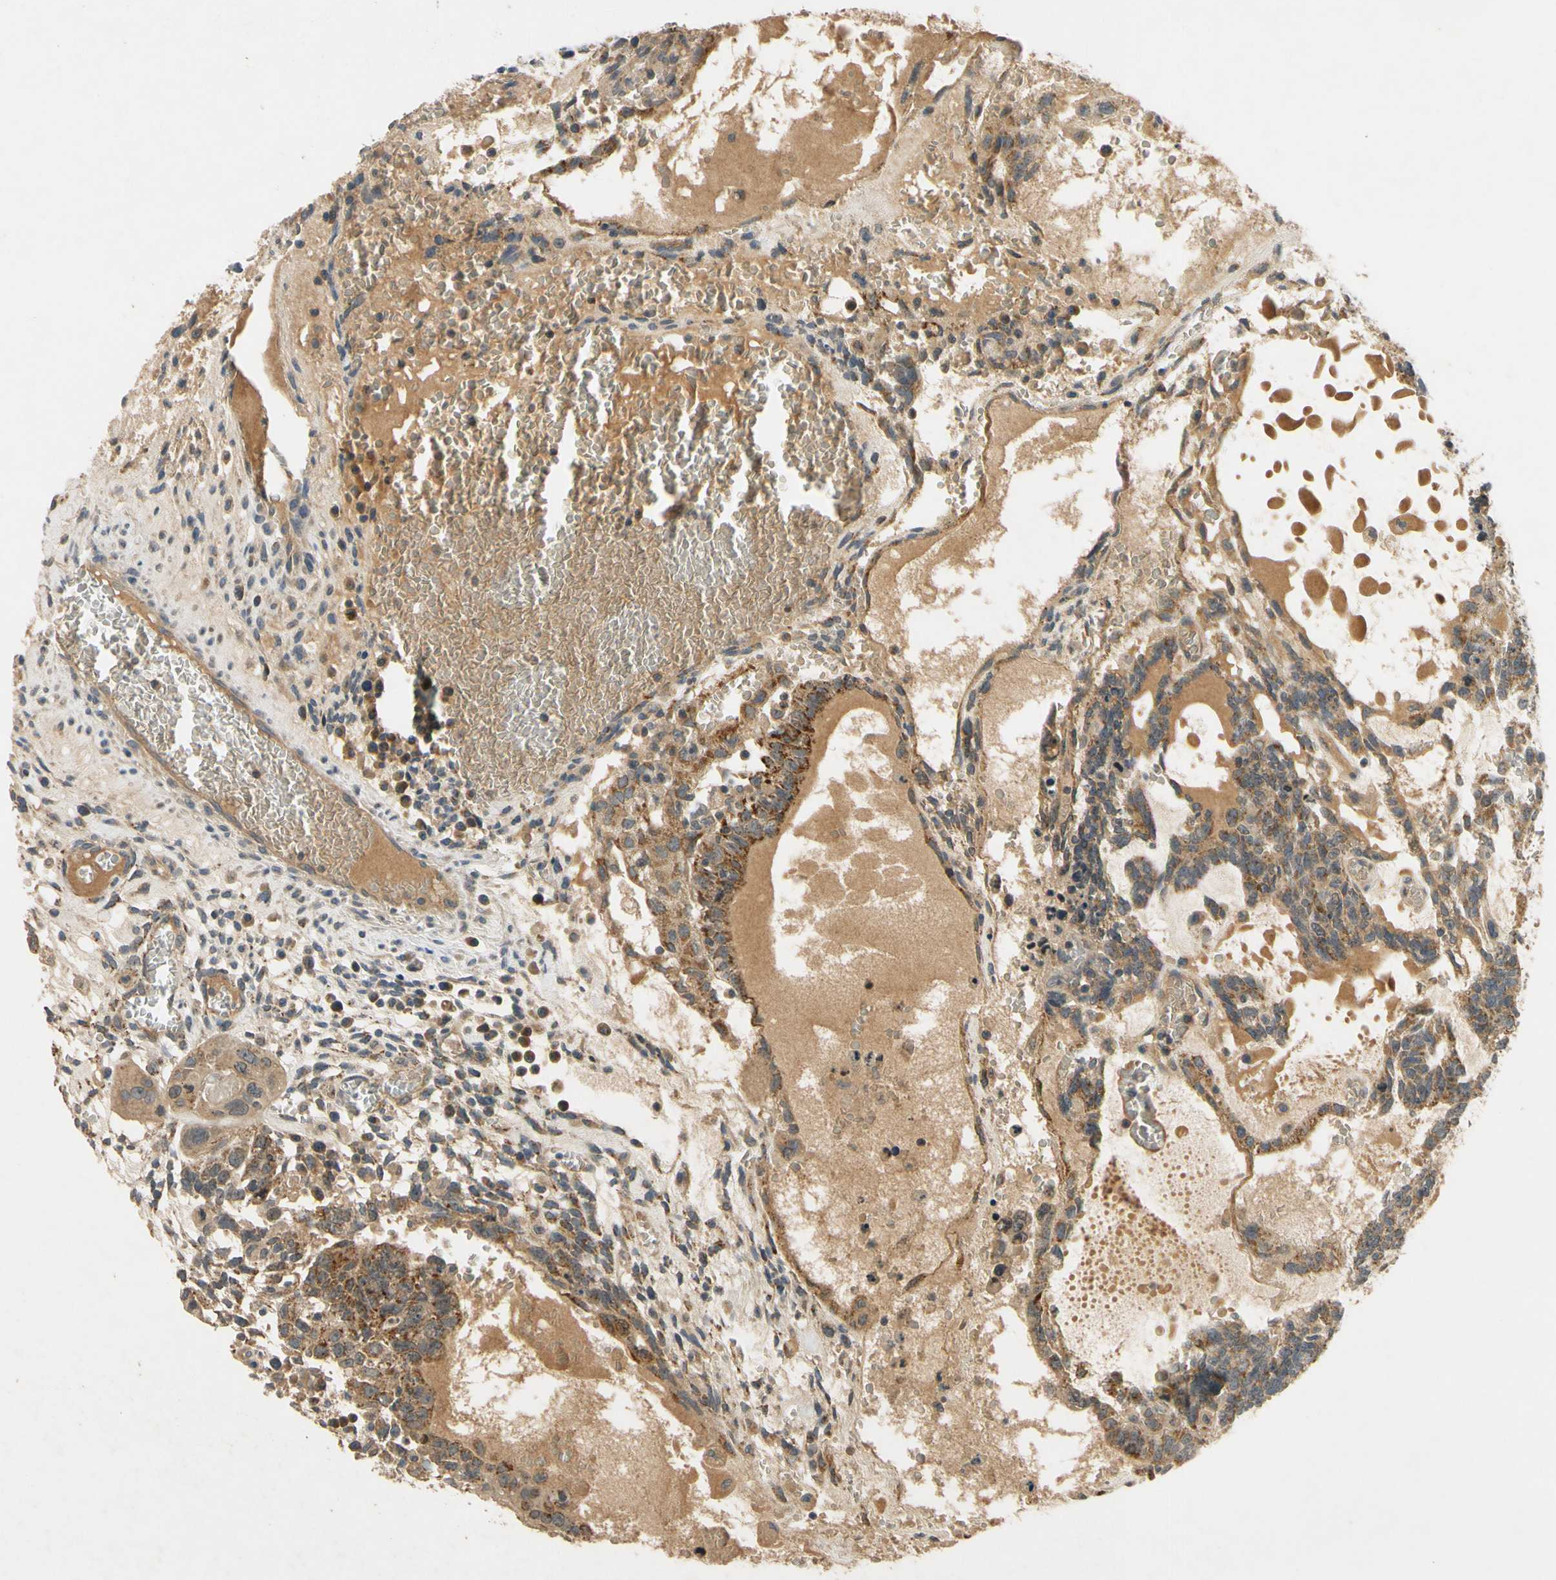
{"staining": {"intensity": "moderate", "quantity": ">75%", "location": "cytoplasmic/membranous"}, "tissue": "testis cancer", "cell_type": "Tumor cells", "image_type": "cancer", "snomed": [{"axis": "morphology", "description": "Seminoma, NOS"}, {"axis": "morphology", "description": "Carcinoma, Embryonal, NOS"}, {"axis": "topography", "description": "Testis"}], "caption": "Human testis embryonal carcinoma stained with a protein marker shows moderate staining in tumor cells.", "gene": "ALKBH3", "patient": {"sex": "male", "age": 52}}